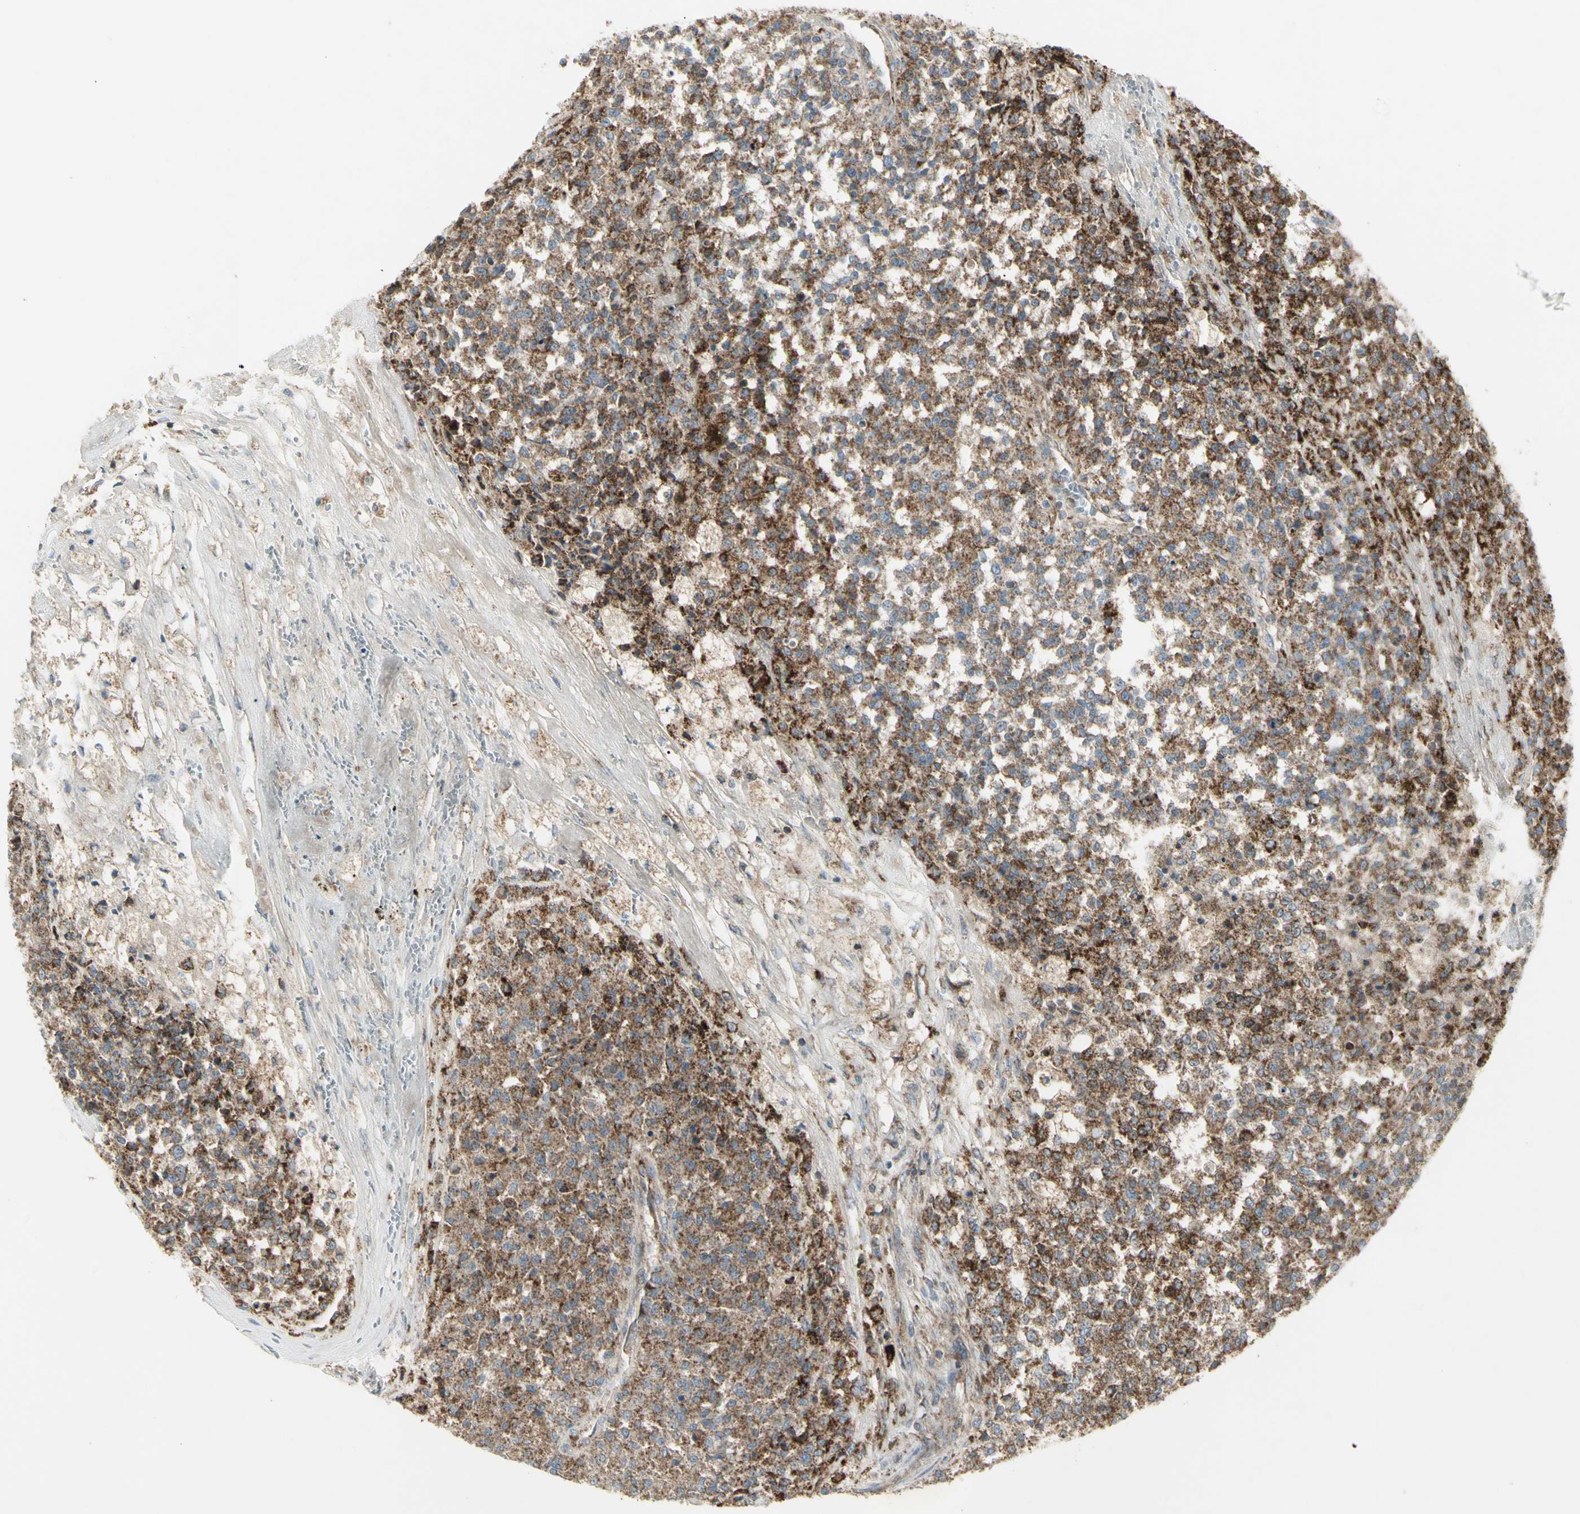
{"staining": {"intensity": "strong", "quantity": ">75%", "location": "cytoplasmic/membranous"}, "tissue": "testis cancer", "cell_type": "Tumor cells", "image_type": "cancer", "snomed": [{"axis": "morphology", "description": "Seminoma, NOS"}, {"axis": "topography", "description": "Testis"}], "caption": "Seminoma (testis) stained with a brown dye exhibits strong cytoplasmic/membranous positive expression in about >75% of tumor cells.", "gene": "CYB5R1", "patient": {"sex": "male", "age": 59}}